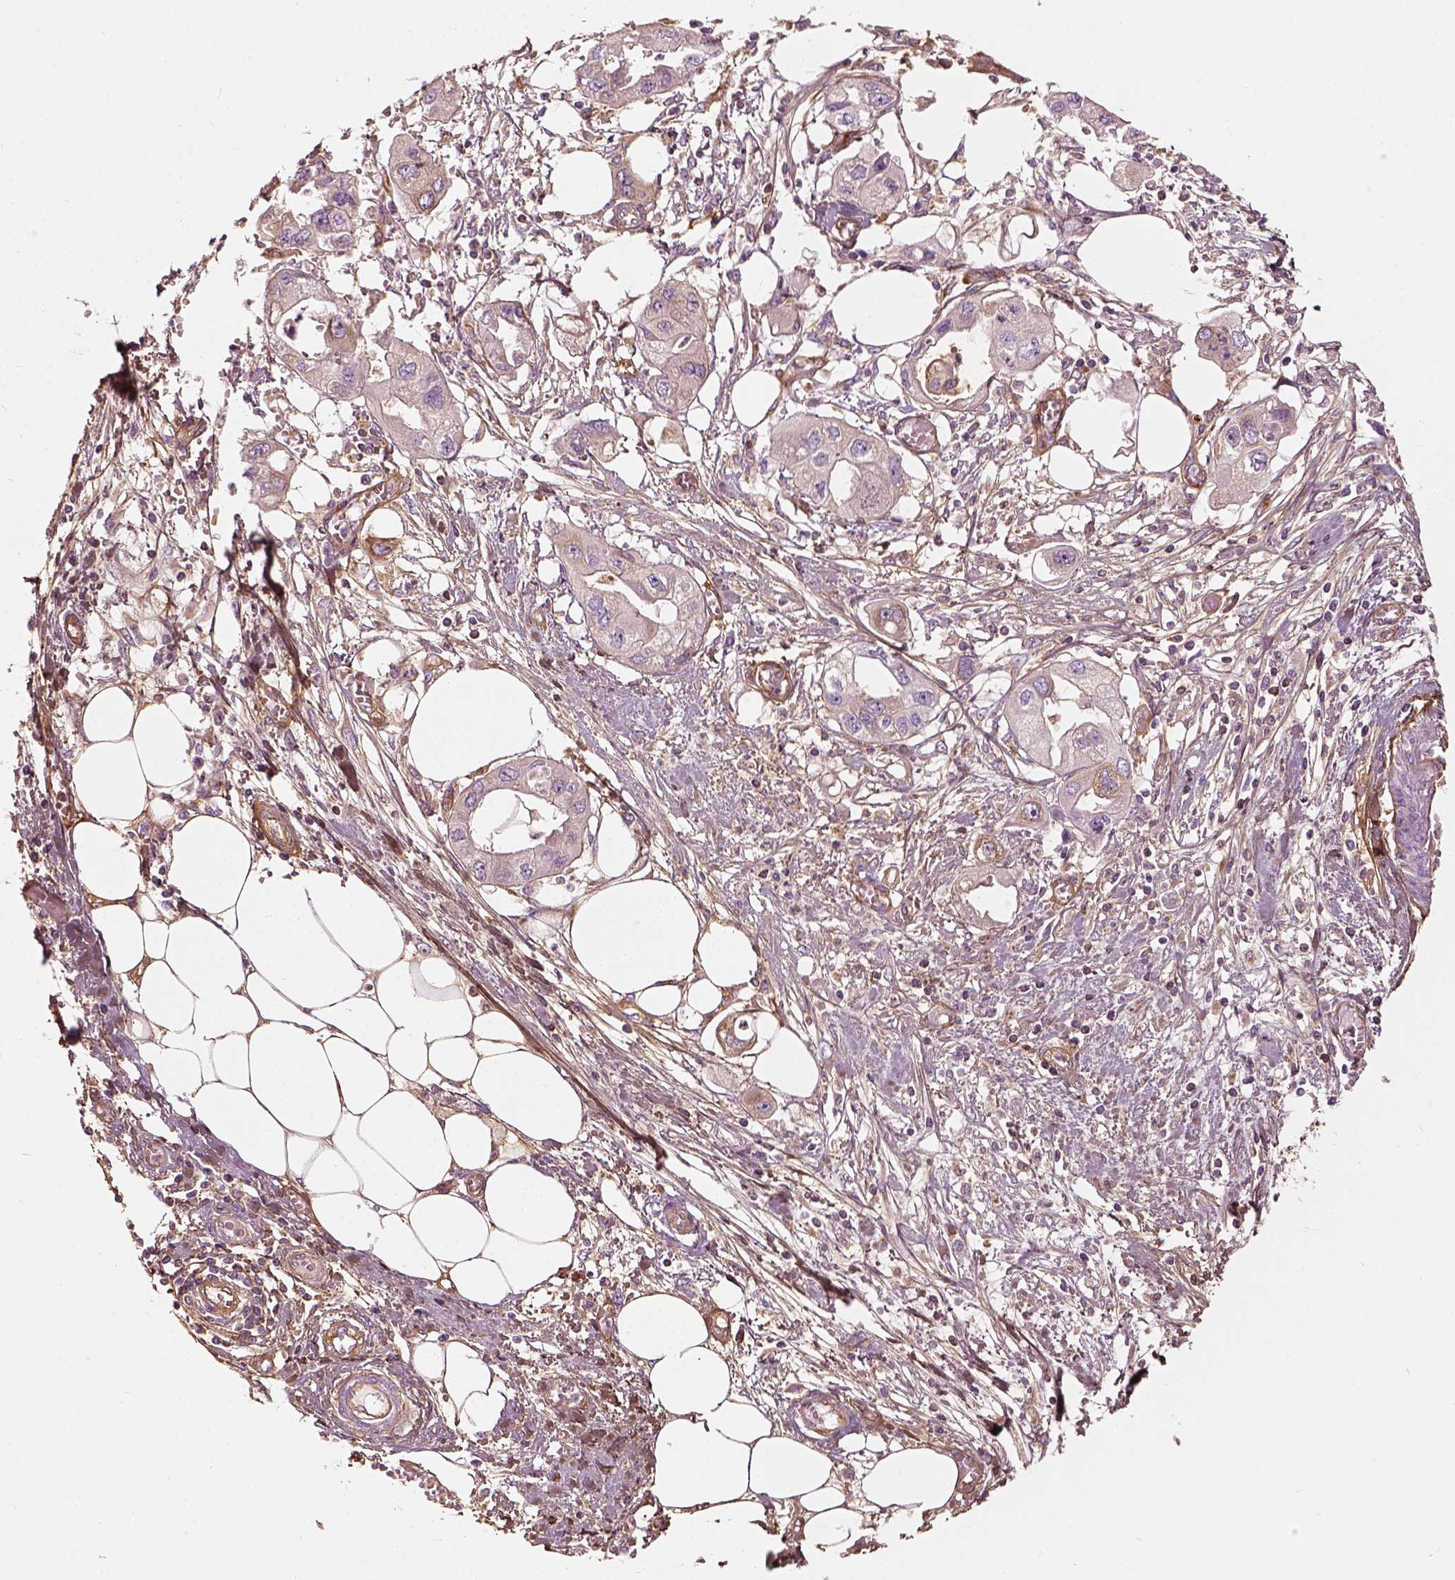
{"staining": {"intensity": "weak", "quantity": ">75%", "location": "cytoplasmic/membranous"}, "tissue": "endometrial cancer", "cell_type": "Tumor cells", "image_type": "cancer", "snomed": [{"axis": "morphology", "description": "Adenocarcinoma, NOS"}, {"axis": "morphology", "description": "Adenocarcinoma, metastatic, NOS"}, {"axis": "topography", "description": "Adipose tissue"}, {"axis": "topography", "description": "Endometrium"}], "caption": "Human endometrial cancer (adenocarcinoma) stained with a brown dye reveals weak cytoplasmic/membranous positive expression in about >75% of tumor cells.", "gene": "COL6A2", "patient": {"sex": "female", "age": 67}}